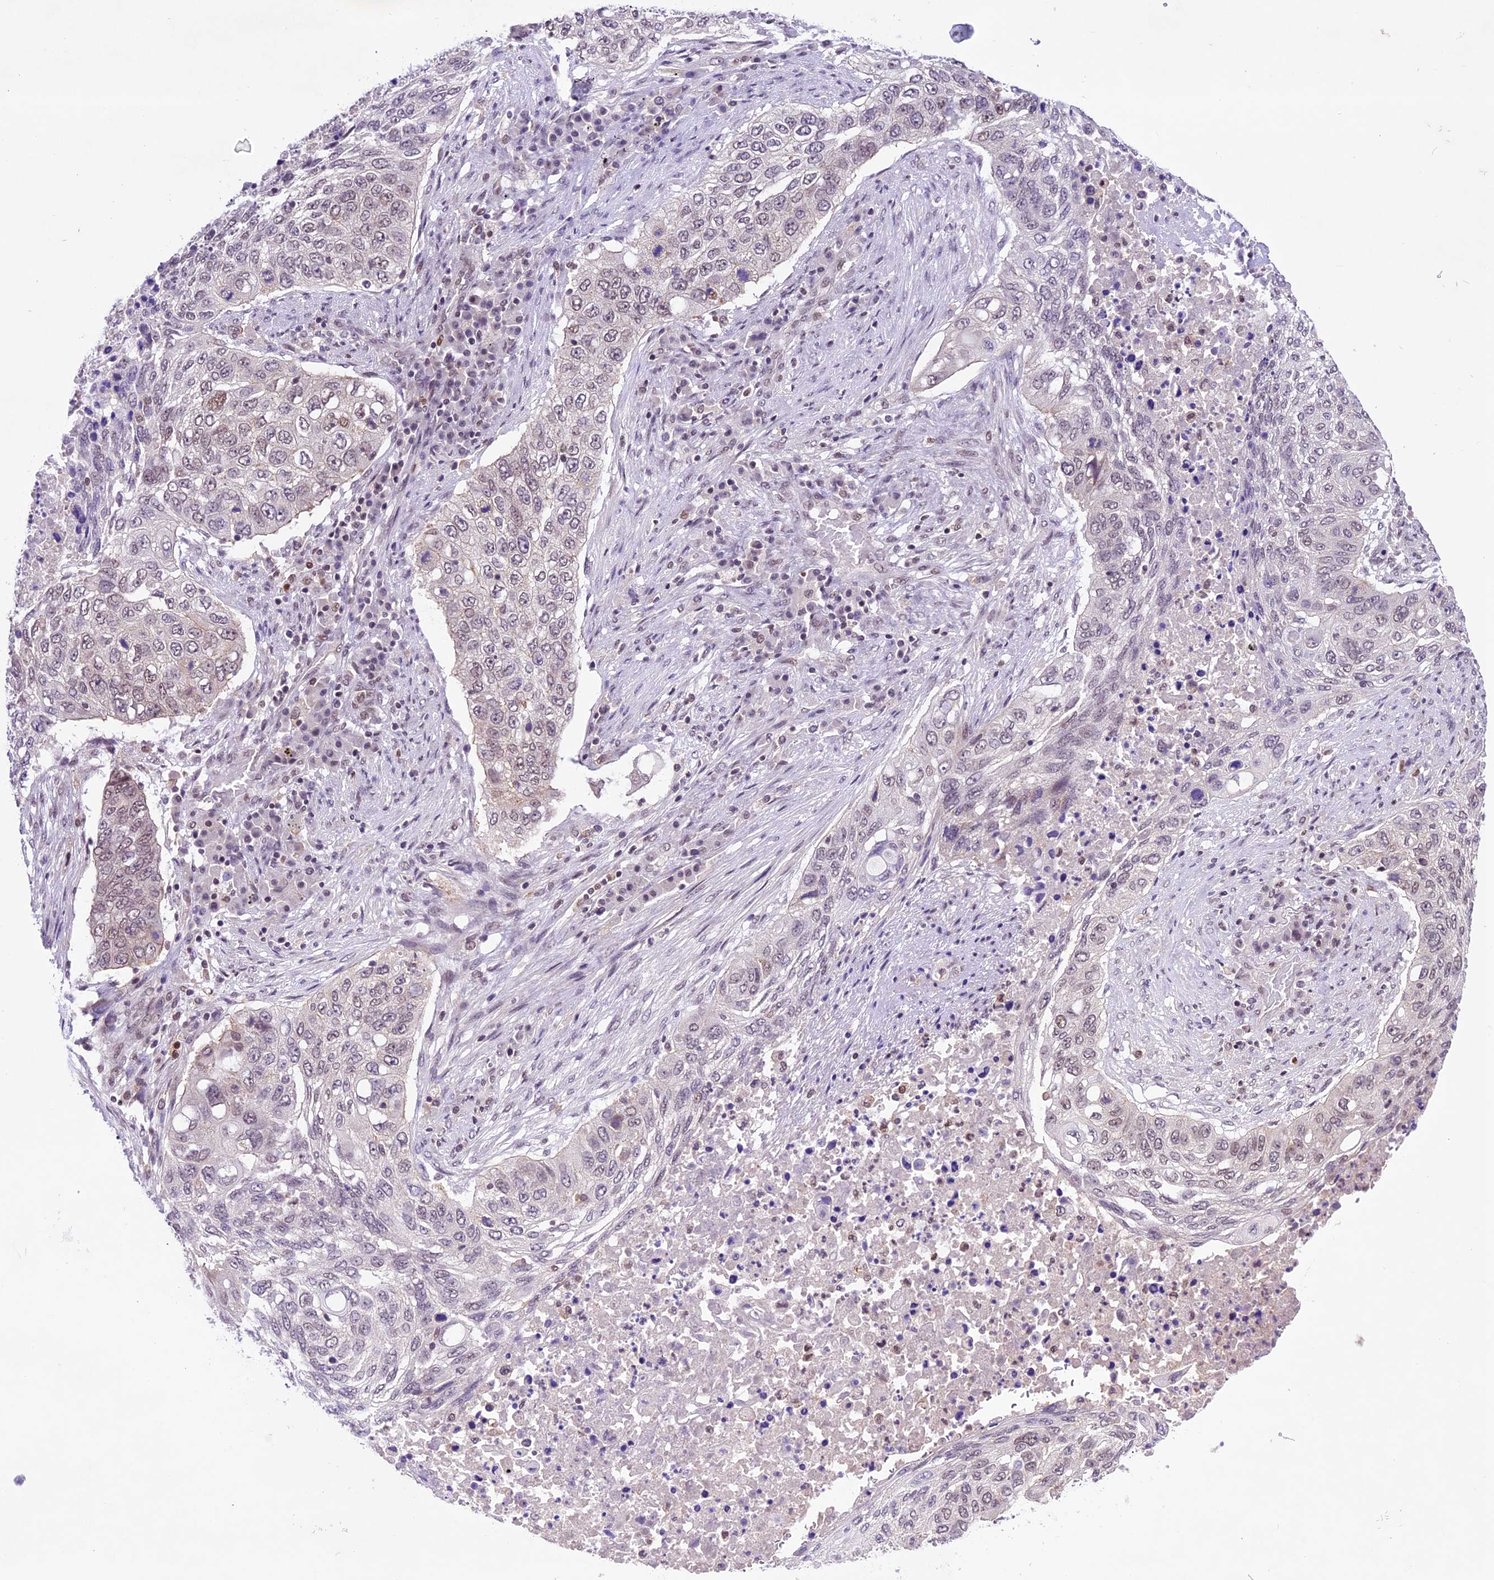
{"staining": {"intensity": "weak", "quantity": "<25%", "location": "nuclear"}, "tissue": "lung cancer", "cell_type": "Tumor cells", "image_type": "cancer", "snomed": [{"axis": "morphology", "description": "Squamous cell carcinoma, NOS"}, {"axis": "topography", "description": "Lung"}], "caption": "Immunohistochemistry micrograph of neoplastic tissue: human squamous cell carcinoma (lung) stained with DAB (3,3'-diaminobenzidine) exhibits no significant protein staining in tumor cells.", "gene": "SHKBP1", "patient": {"sex": "female", "age": 63}}